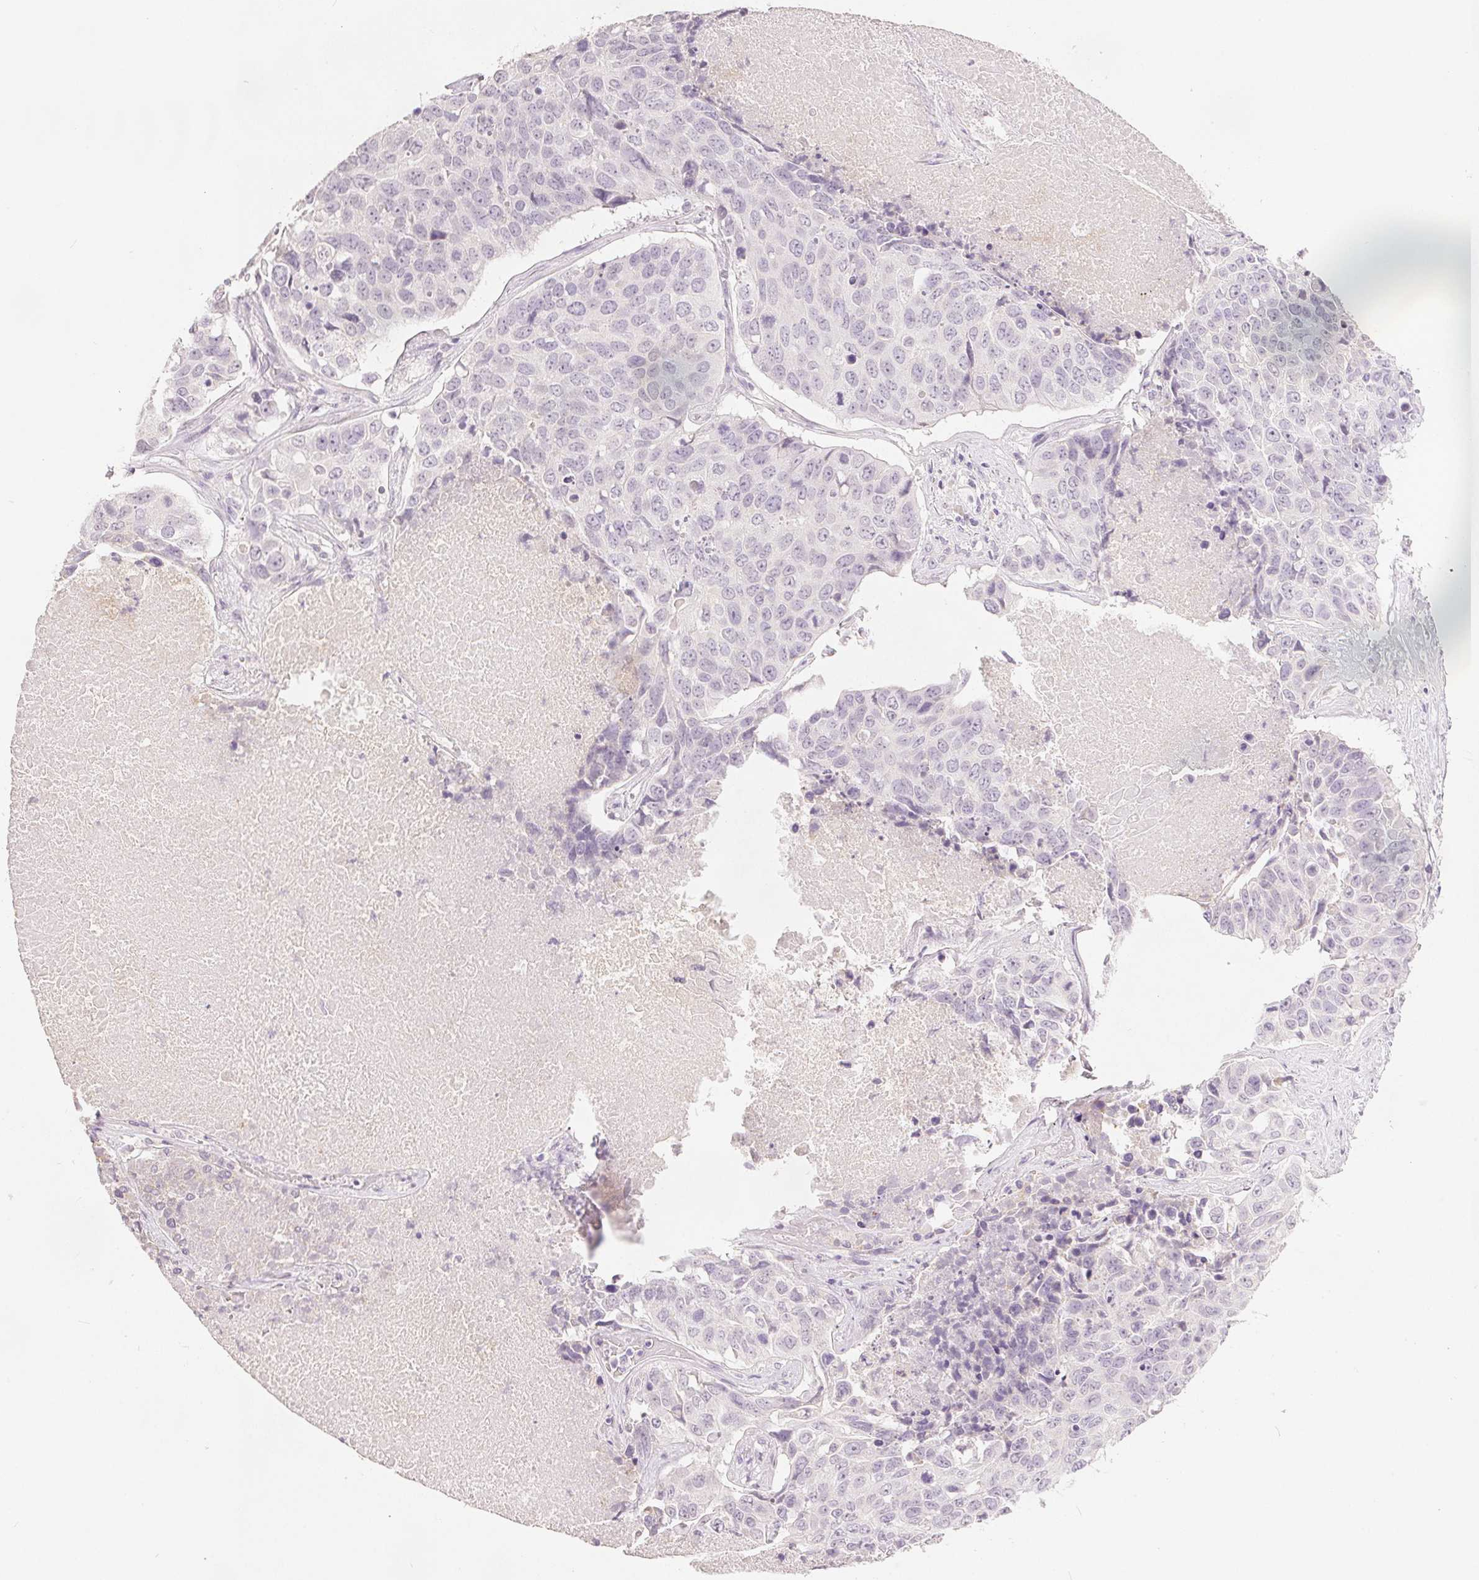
{"staining": {"intensity": "negative", "quantity": "none", "location": "none"}, "tissue": "lung cancer", "cell_type": "Tumor cells", "image_type": "cancer", "snomed": [{"axis": "morphology", "description": "Normal tissue, NOS"}, {"axis": "morphology", "description": "Squamous cell carcinoma, NOS"}, {"axis": "topography", "description": "Bronchus"}, {"axis": "topography", "description": "Lung"}], "caption": "Immunohistochemistry micrograph of neoplastic tissue: squamous cell carcinoma (lung) stained with DAB (3,3'-diaminobenzidine) displays no significant protein expression in tumor cells. (DAB immunohistochemistry (IHC) with hematoxylin counter stain).", "gene": "CA12", "patient": {"sex": "male", "age": 64}}